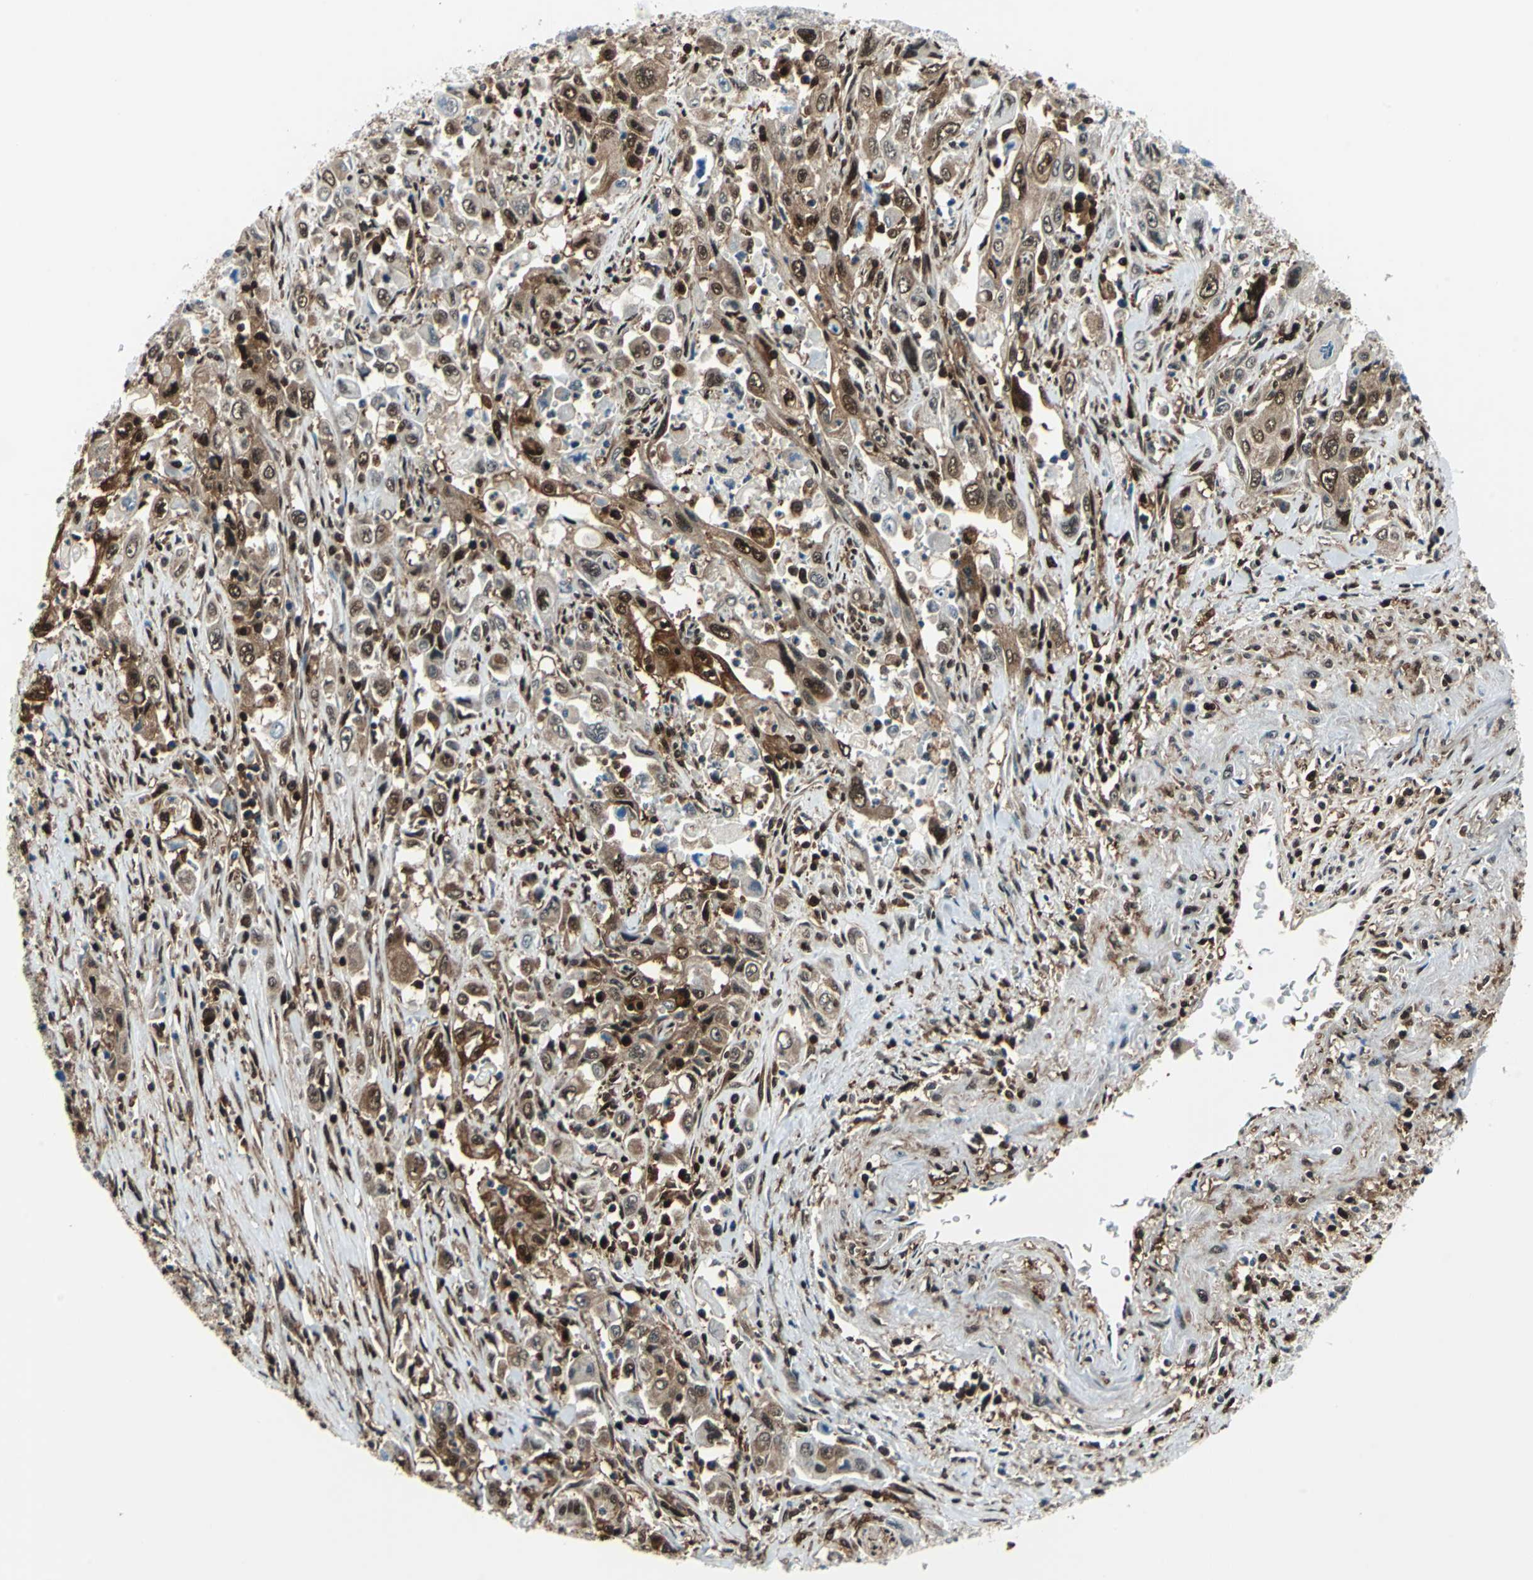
{"staining": {"intensity": "strong", "quantity": ">75%", "location": "cytoplasmic/membranous,nuclear"}, "tissue": "pancreatic cancer", "cell_type": "Tumor cells", "image_type": "cancer", "snomed": [{"axis": "morphology", "description": "Adenocarcinoma, NOS"}, {"axis": "topography", "description": "Pancreas"}], "caption": "Tumor cells demonstrate strong cytoplasmic/membranous and nuclear positivity in about >75% of cells in pancreatic cancer.", "gene": "PSME1", "patient": {"sex": "male", "age": 70}}